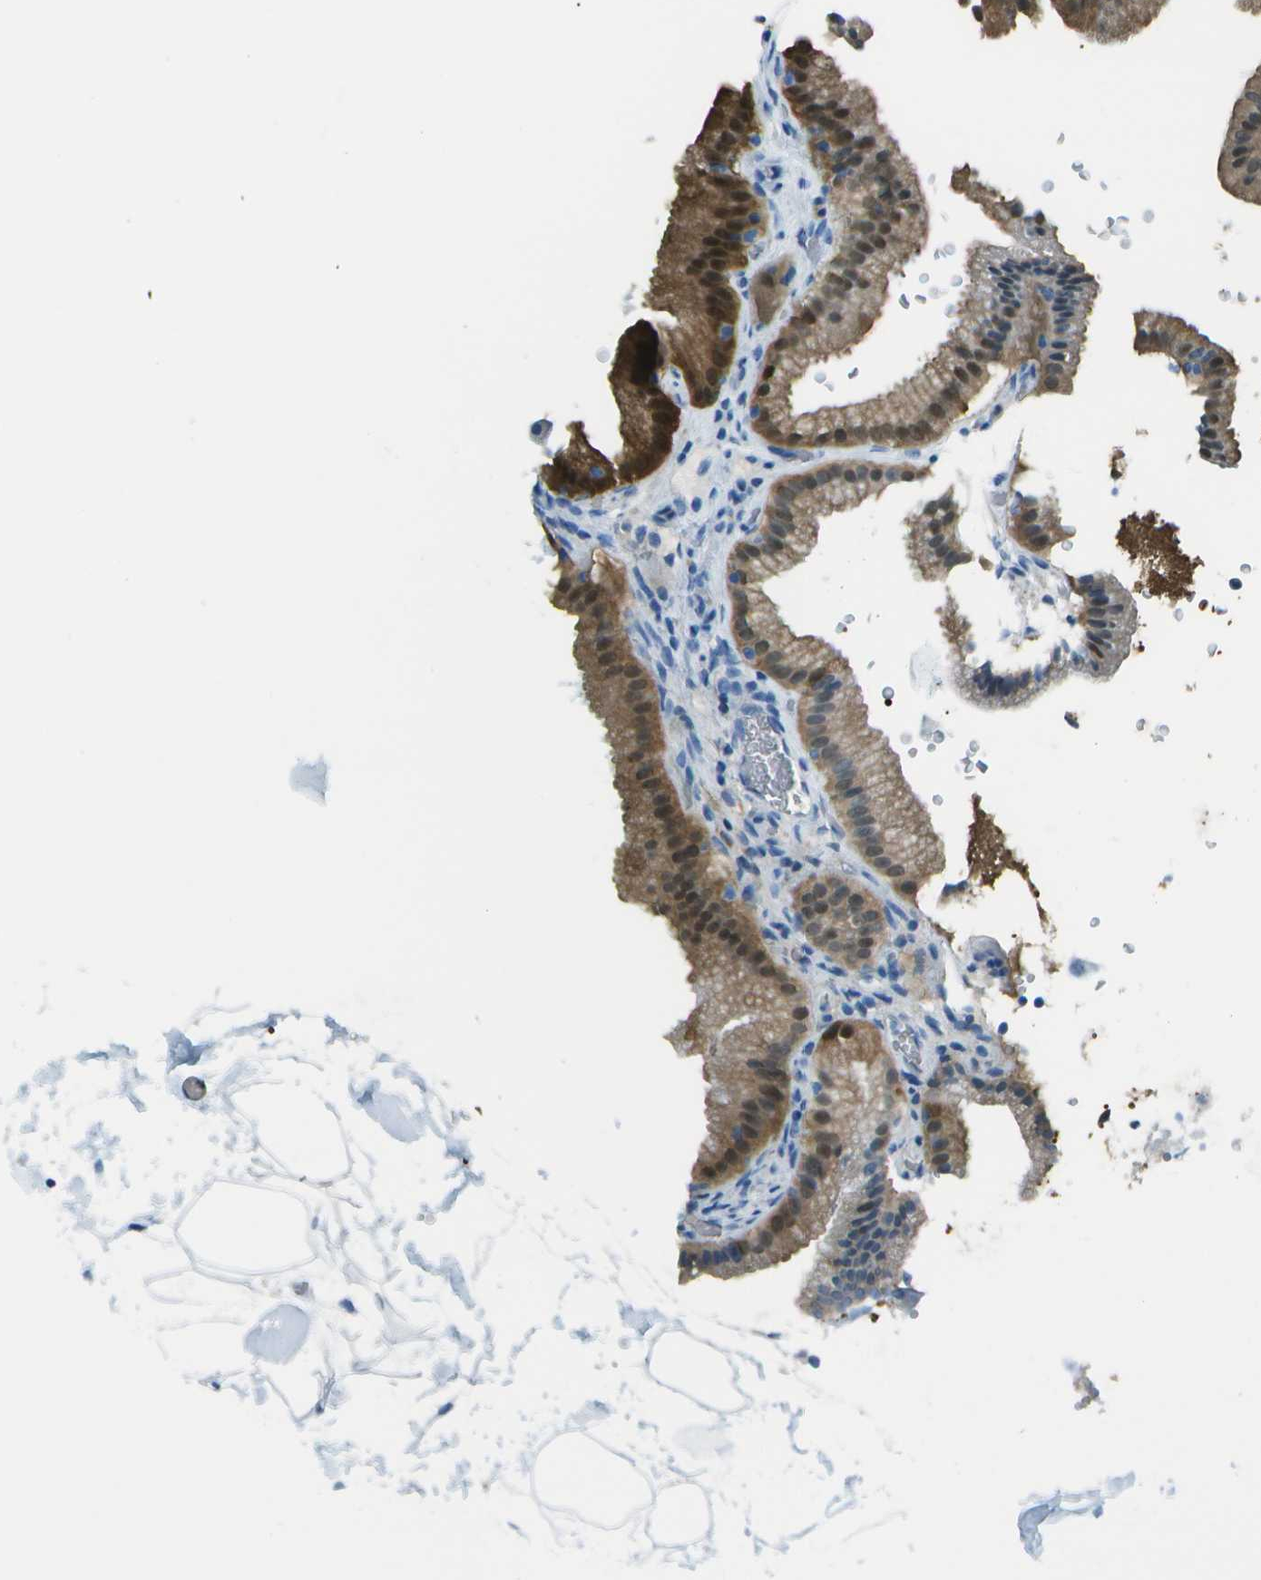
{"staining": {"intensity": "moderate", "quantity": ">75%", "location": "cytoplasmic/membranous,nuclear"}, "tissue": "gallbladder", "cell_type": "Glandular cells", "image_type": "normal", "snomed": [{"axis": "morphology", "description": "Normal tissue, NOS"}, {"axis": "topography", "description": "Gallbladder"}], "caption": "Moderate cytoplasmic/membranous,nuclear protein expression is present in approximately >75% of glandular cells in gallbladder.", "gene": "ASL", "patient": {"sex": "male", "age": 54}}